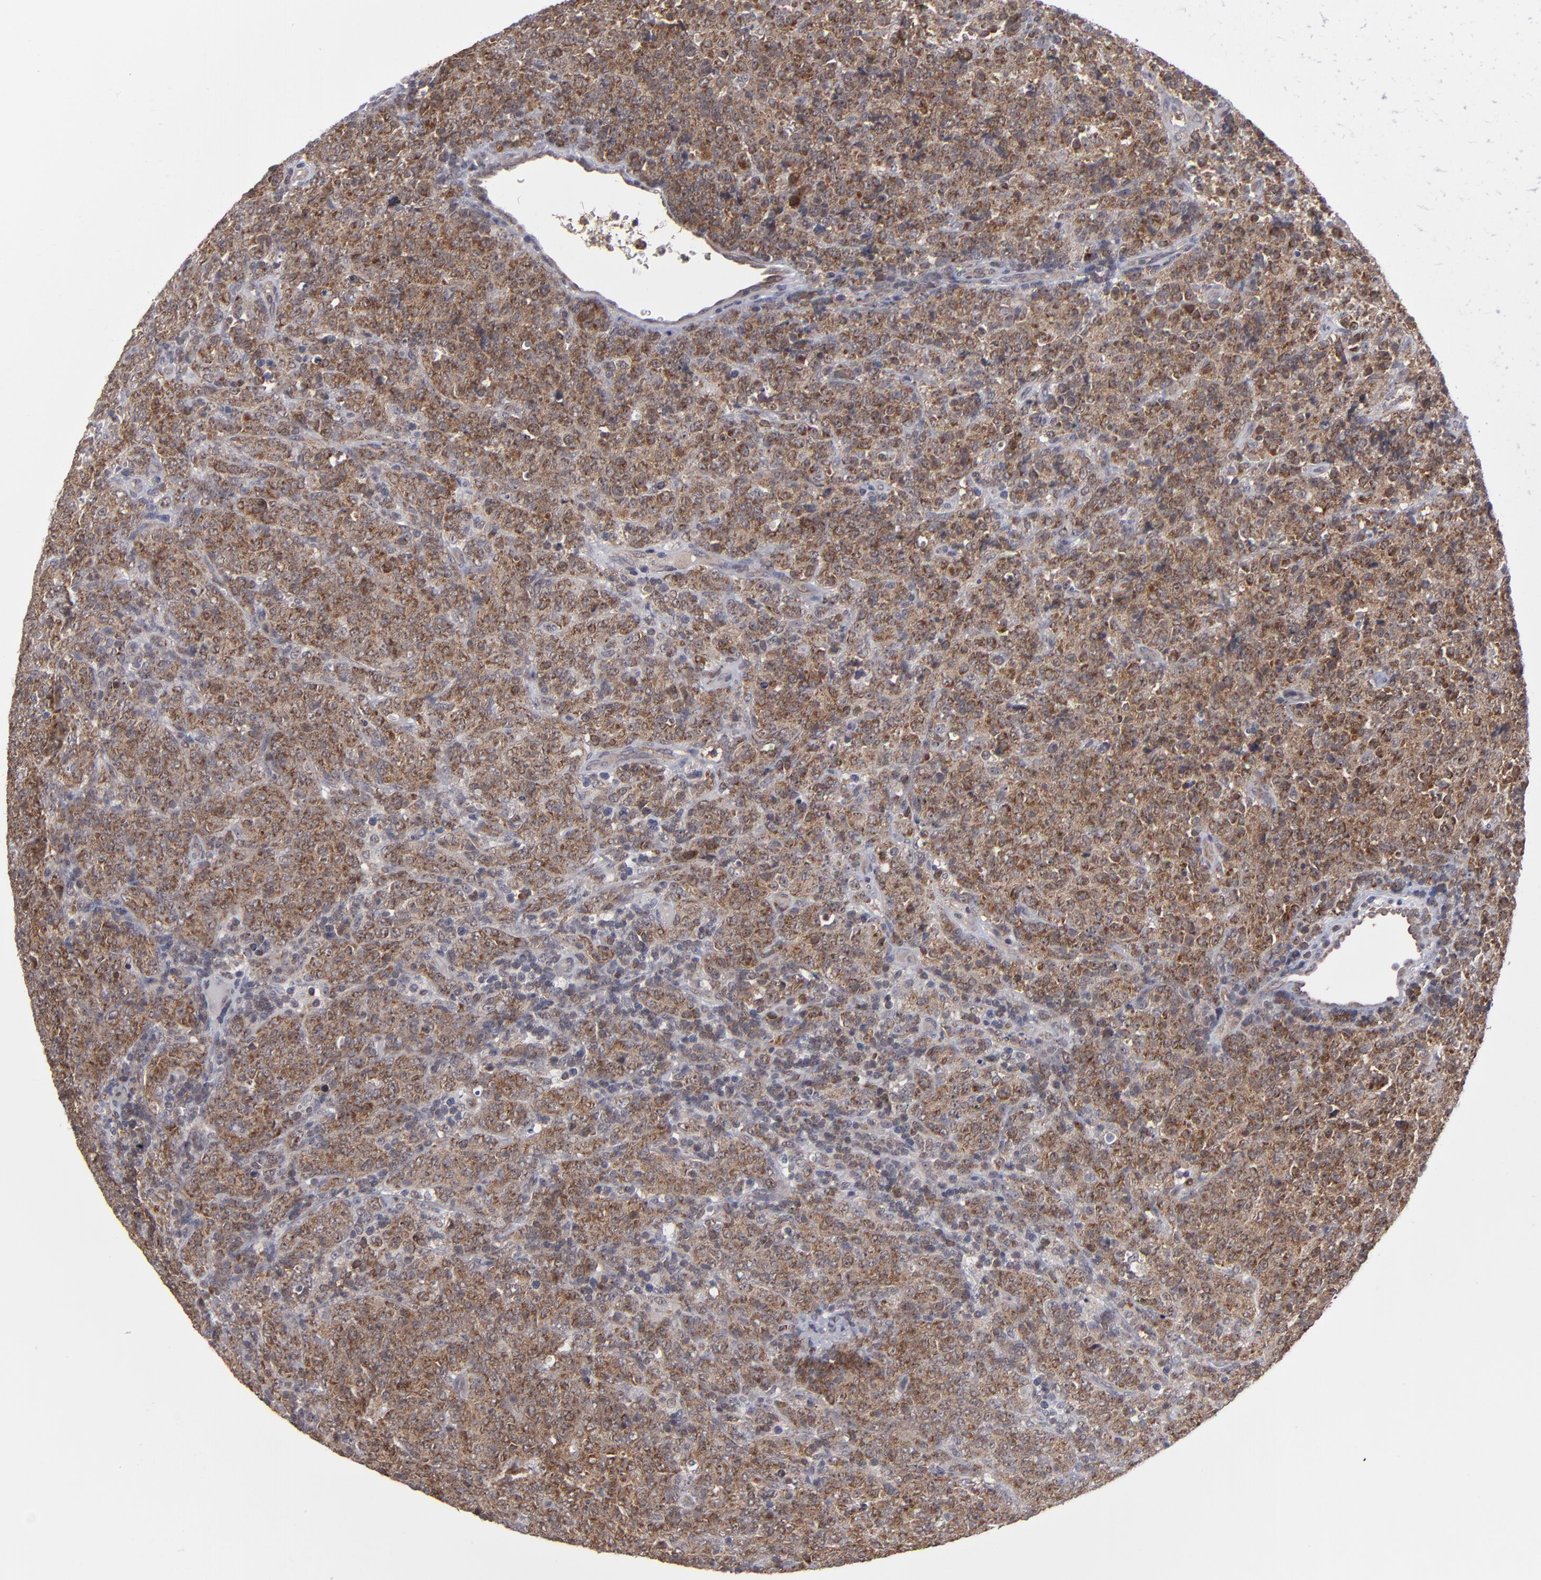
{"staining": {"intensity": "strong", "quantity": ">75%", "location": "cytoplasmic/membranous"}, "tissue": "lymphoma", "cell_type": "Tumor cells", "image_type": "cancer", "snomed": [{"axis": "morphology", "description": "Malignant lymphoma, non-Hodgkin's type, High grade"}, {"axis": "topography", "description": "Tonsil"}], "caption": "High-power microscopy captured an IHC micrograph of high-grade malignant lymphoma, non-Hodgkin's type, revealing strong cytoplasmic/membranous positivity in approximately >75% of tumor cells.", "gene": "GLCCI1", "patient": {"sex": "female", "age": 36}}